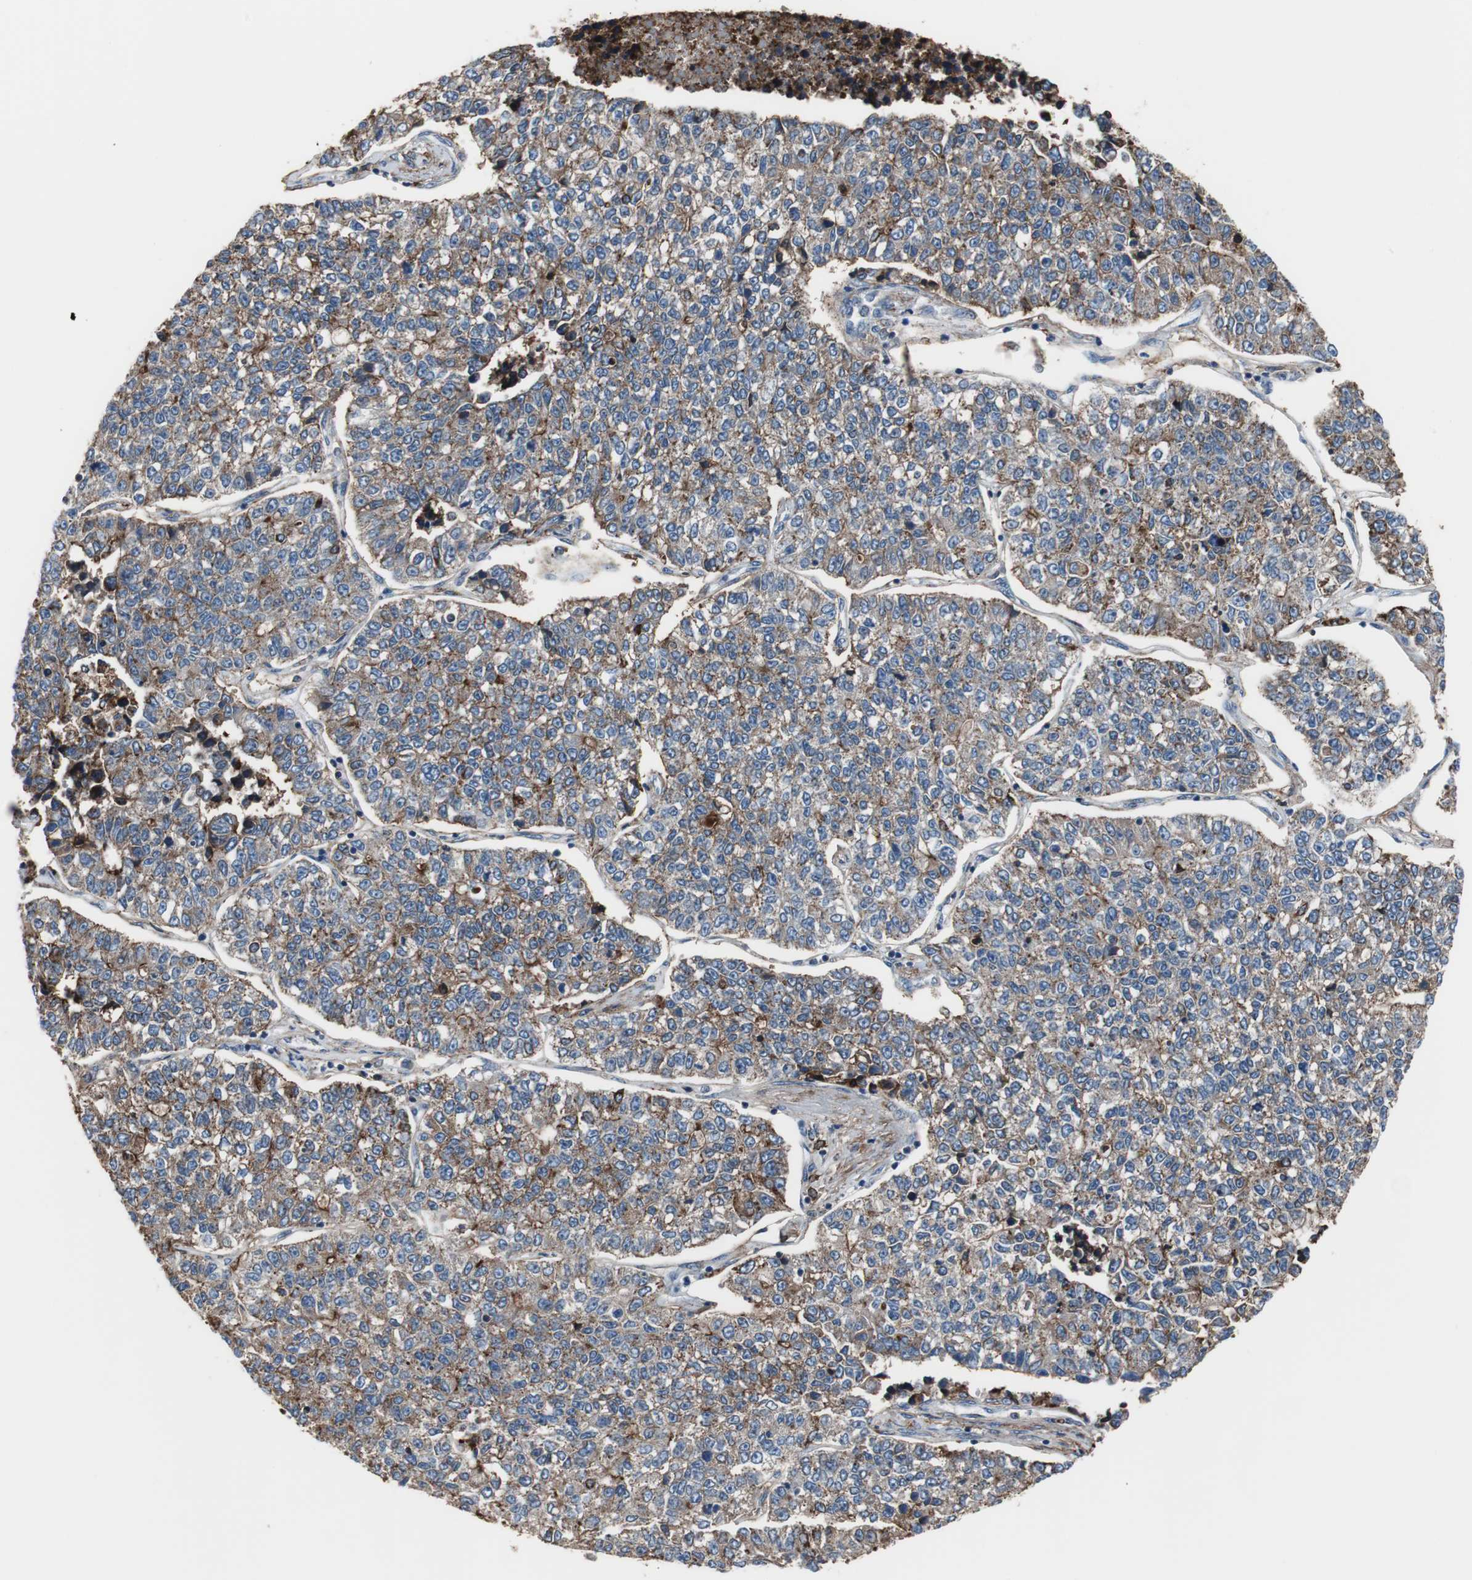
{"staining": {"intensity": "strong", "quantity": ">75%", "location": "cytoplasmic/membranous"}, "tissue": "lung cancer", "cell_type": "Tumor cells", "image_type": "cancer", "snomed": [{"axis": "morphology", "description": "Adenocarcinoma, NOS"}, {"axis": "topography", "description": "Lung"}], "caption": "High-power microscopy captured an IHC micrograph of lung adenocarcinoma, revealing strong cytoplasmic/membranous staining in about >75% of tumor cells. Immunohistochemistry (ihc) stains the protein of interest in brown and the nuclei are stained blue.", "gene": "ANXA4", "patient": {"sex": "male", "age": 49}}